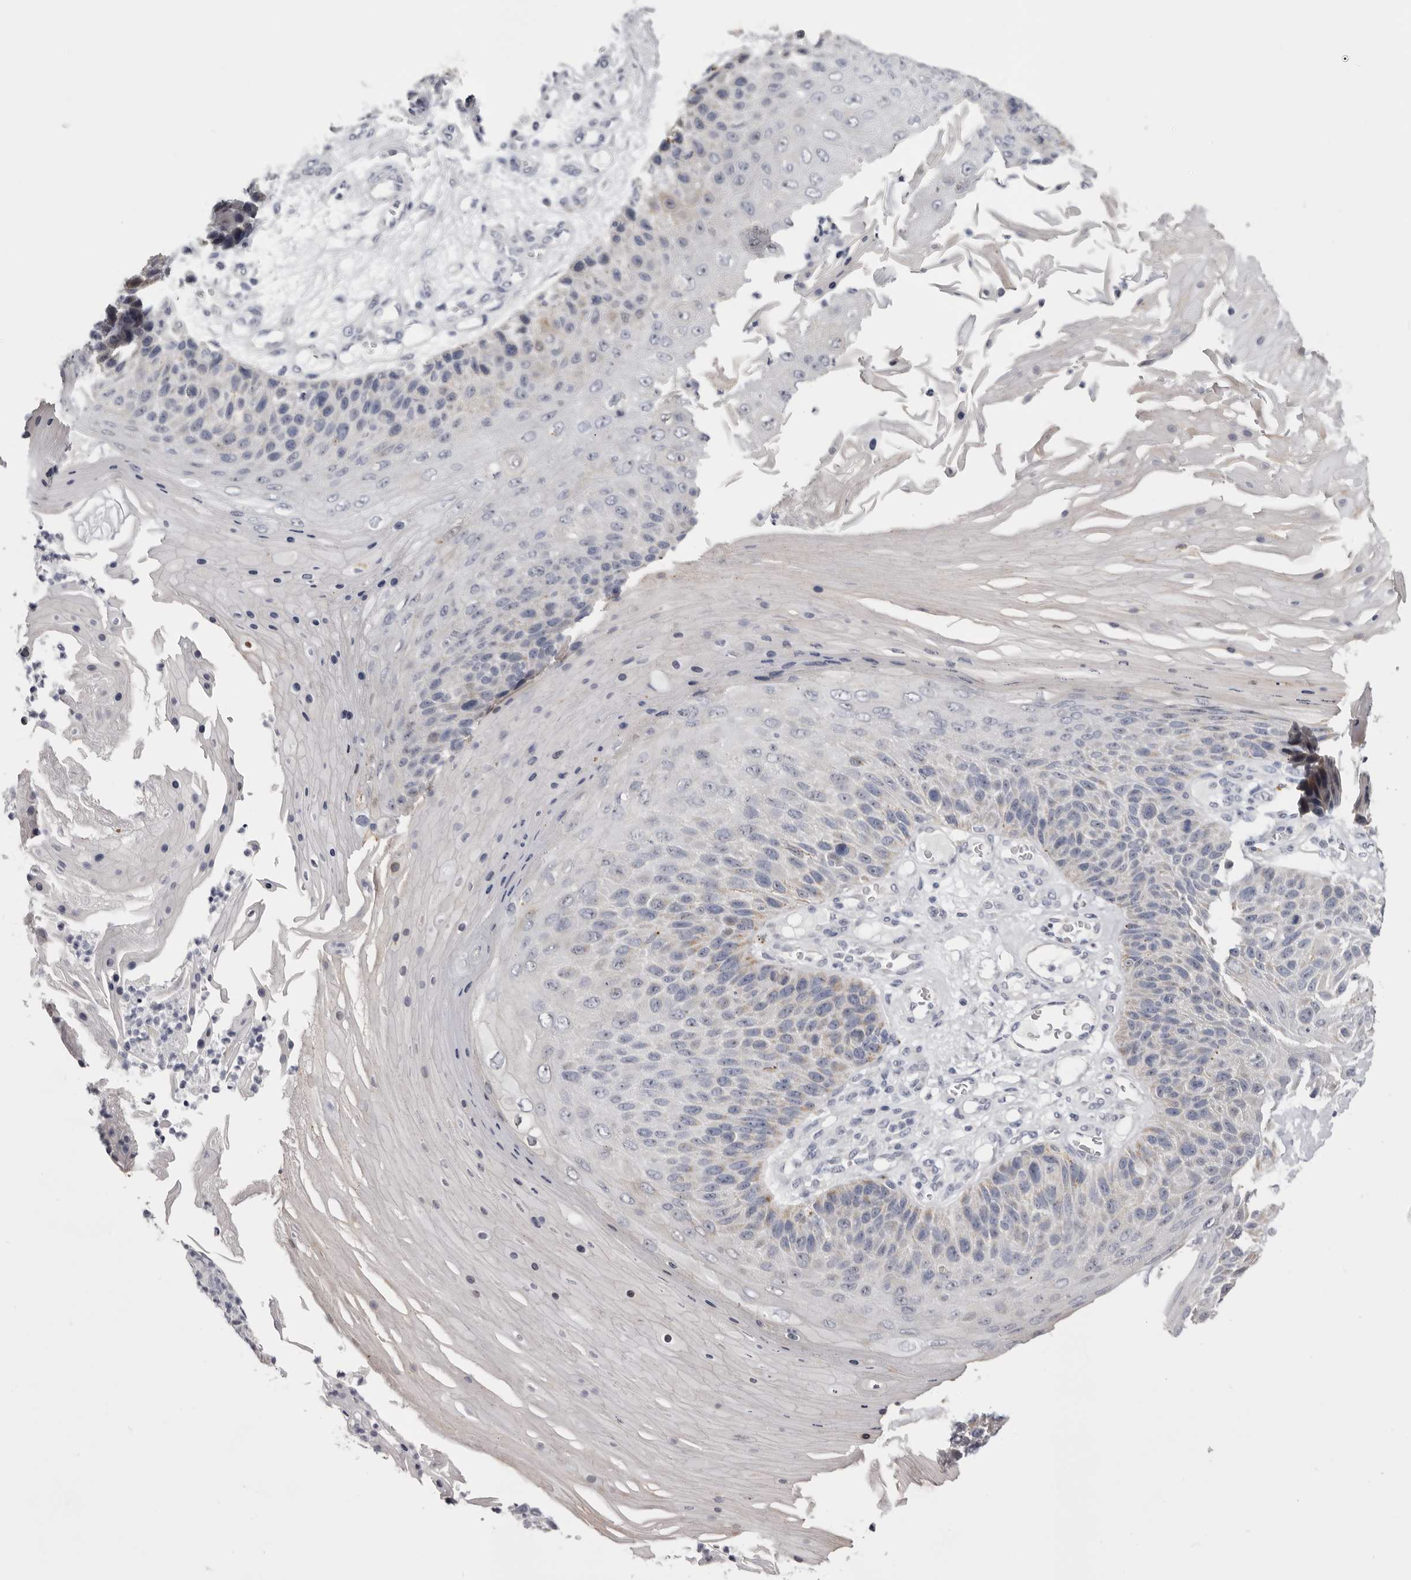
{"staining": {"intensity": "weak", "quantity": "<25%", "location": "cytoplasmic/membranous"}, "tissue": "skin cancer", "cell_type": "Tumor cells", "image_type": "cancer", "snomed": [{"axis": "morphology", "description": "Squamous cell carcinoma, NOS"}, {"axis": "topography", "description": "Skin"}], "caption": "The immunohistochemistry (IHC) image has no significant expression in tumor cells of skin cancer (squamous cell carcinoma) tissue.", "gene": "CASQ1", "patient": {"sex": "female", "age": 88}}